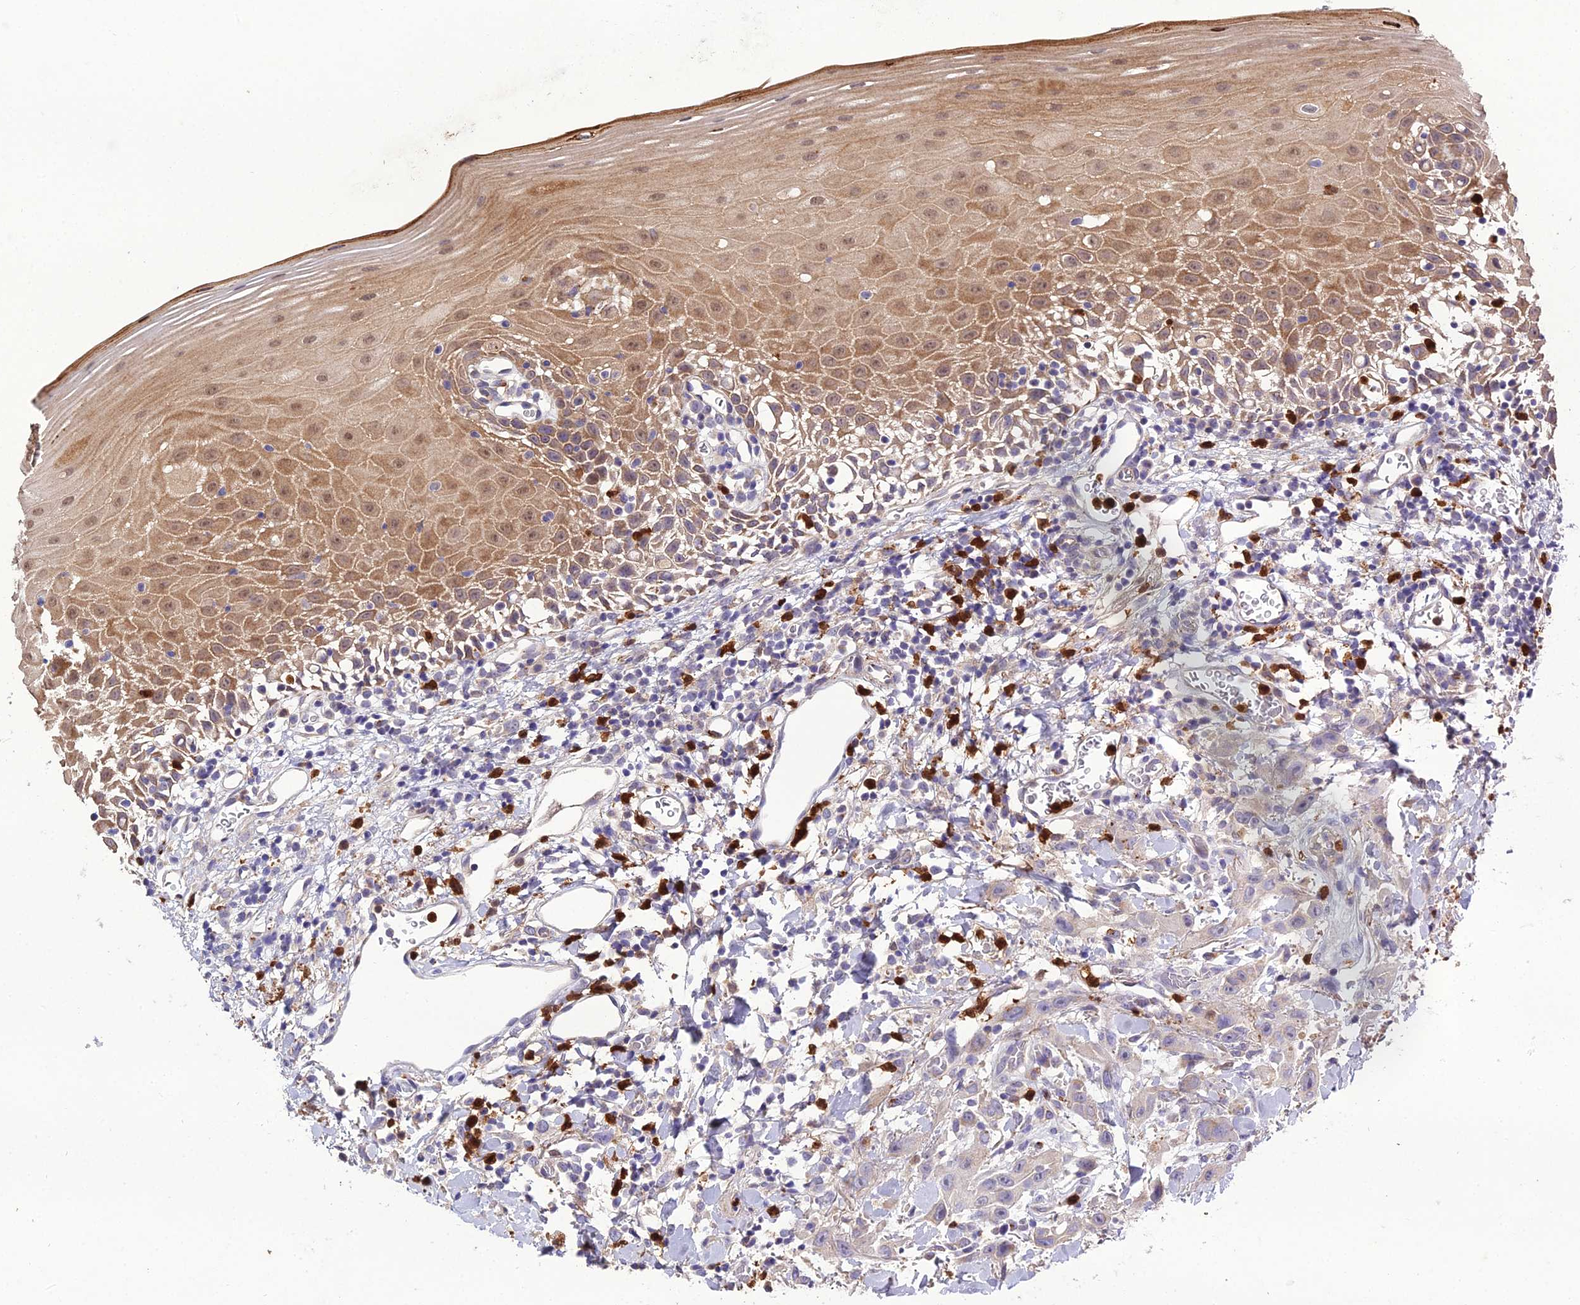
{"staining": {"intensity": "moderate", "quantity": ">75%", "location": "cytoplasmic/membranous,nuclear"}, "tissue": "oral mucosa", "cell_type": "Squamous epithelial cells", "image_type": "normal", "snomed": [{"axis": "morphology", "description": "Normal tissue, NOS"}, {"axis": "topography", "description": "Oral tissue"}], "caption": "Immunohistochemical staining of normal human oral mucosa displays >75% levels of moderate cytoplasmic/membranous,nuclear protein expression in about >75% of squamous epithelial cells.", "gene": "EID2", "patient": {"sex": "female", "age": 70}}